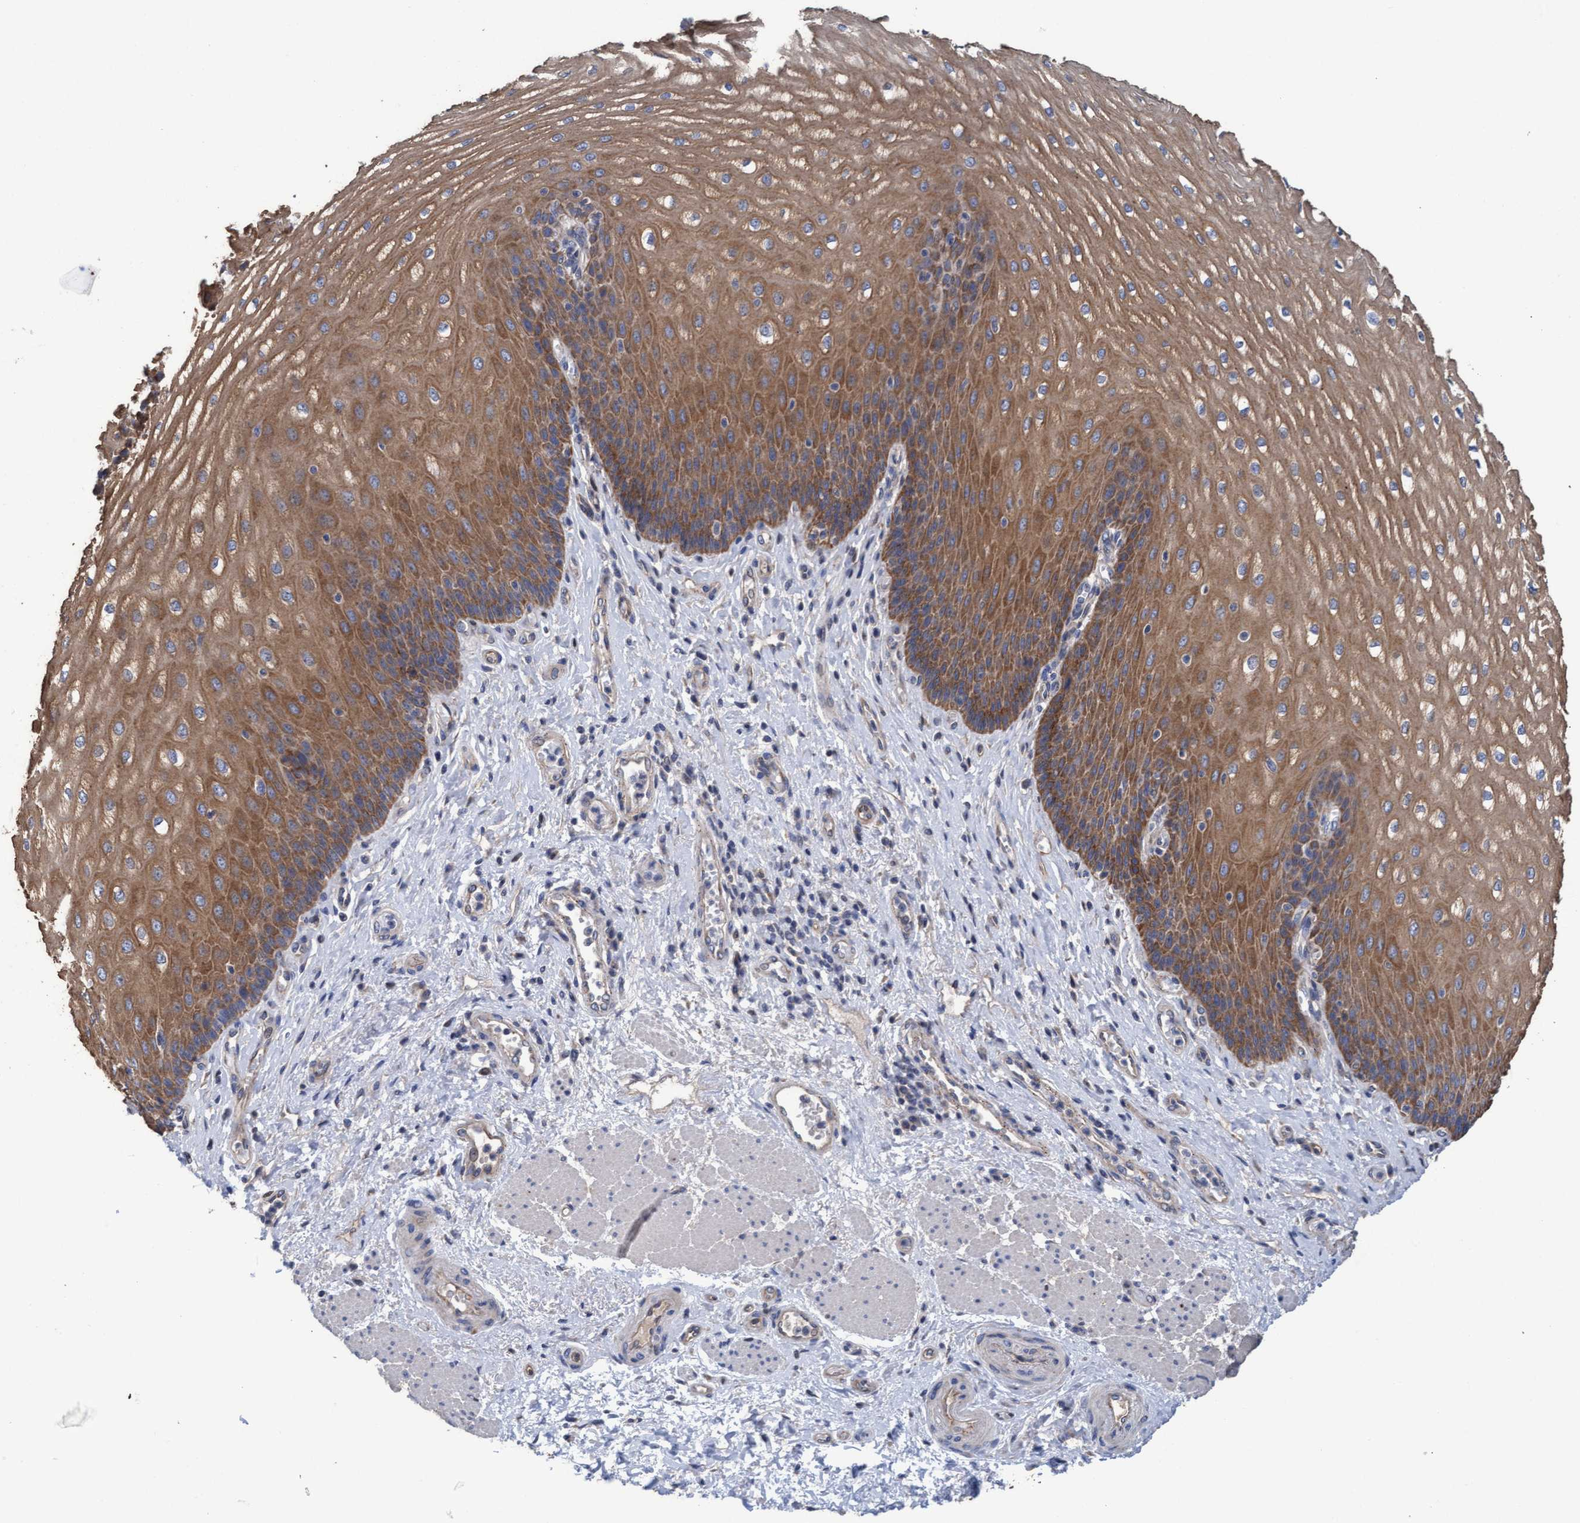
{"staining": {"intensity": "moderate", "quantity": ">75%", "location": "cytoplasmic/membranous"}, "tissue": "esophagus", "cell_type": "Squamous epithelial cells", "image_type": "normal", "snomed": [{"axis": "morphology", "description": "Normal tissue, NOS"}, {"axis": "topography", "description": "Esophagus"}], "caption": "About >75% of squamous epithelial cells in benign human esophagus display moderate cytoplasmic/membranous protein expression as visualized by brown immunohistochemical staining.", "gene": "MRPL38", "patient": {"sex": "male", "age": 46}}